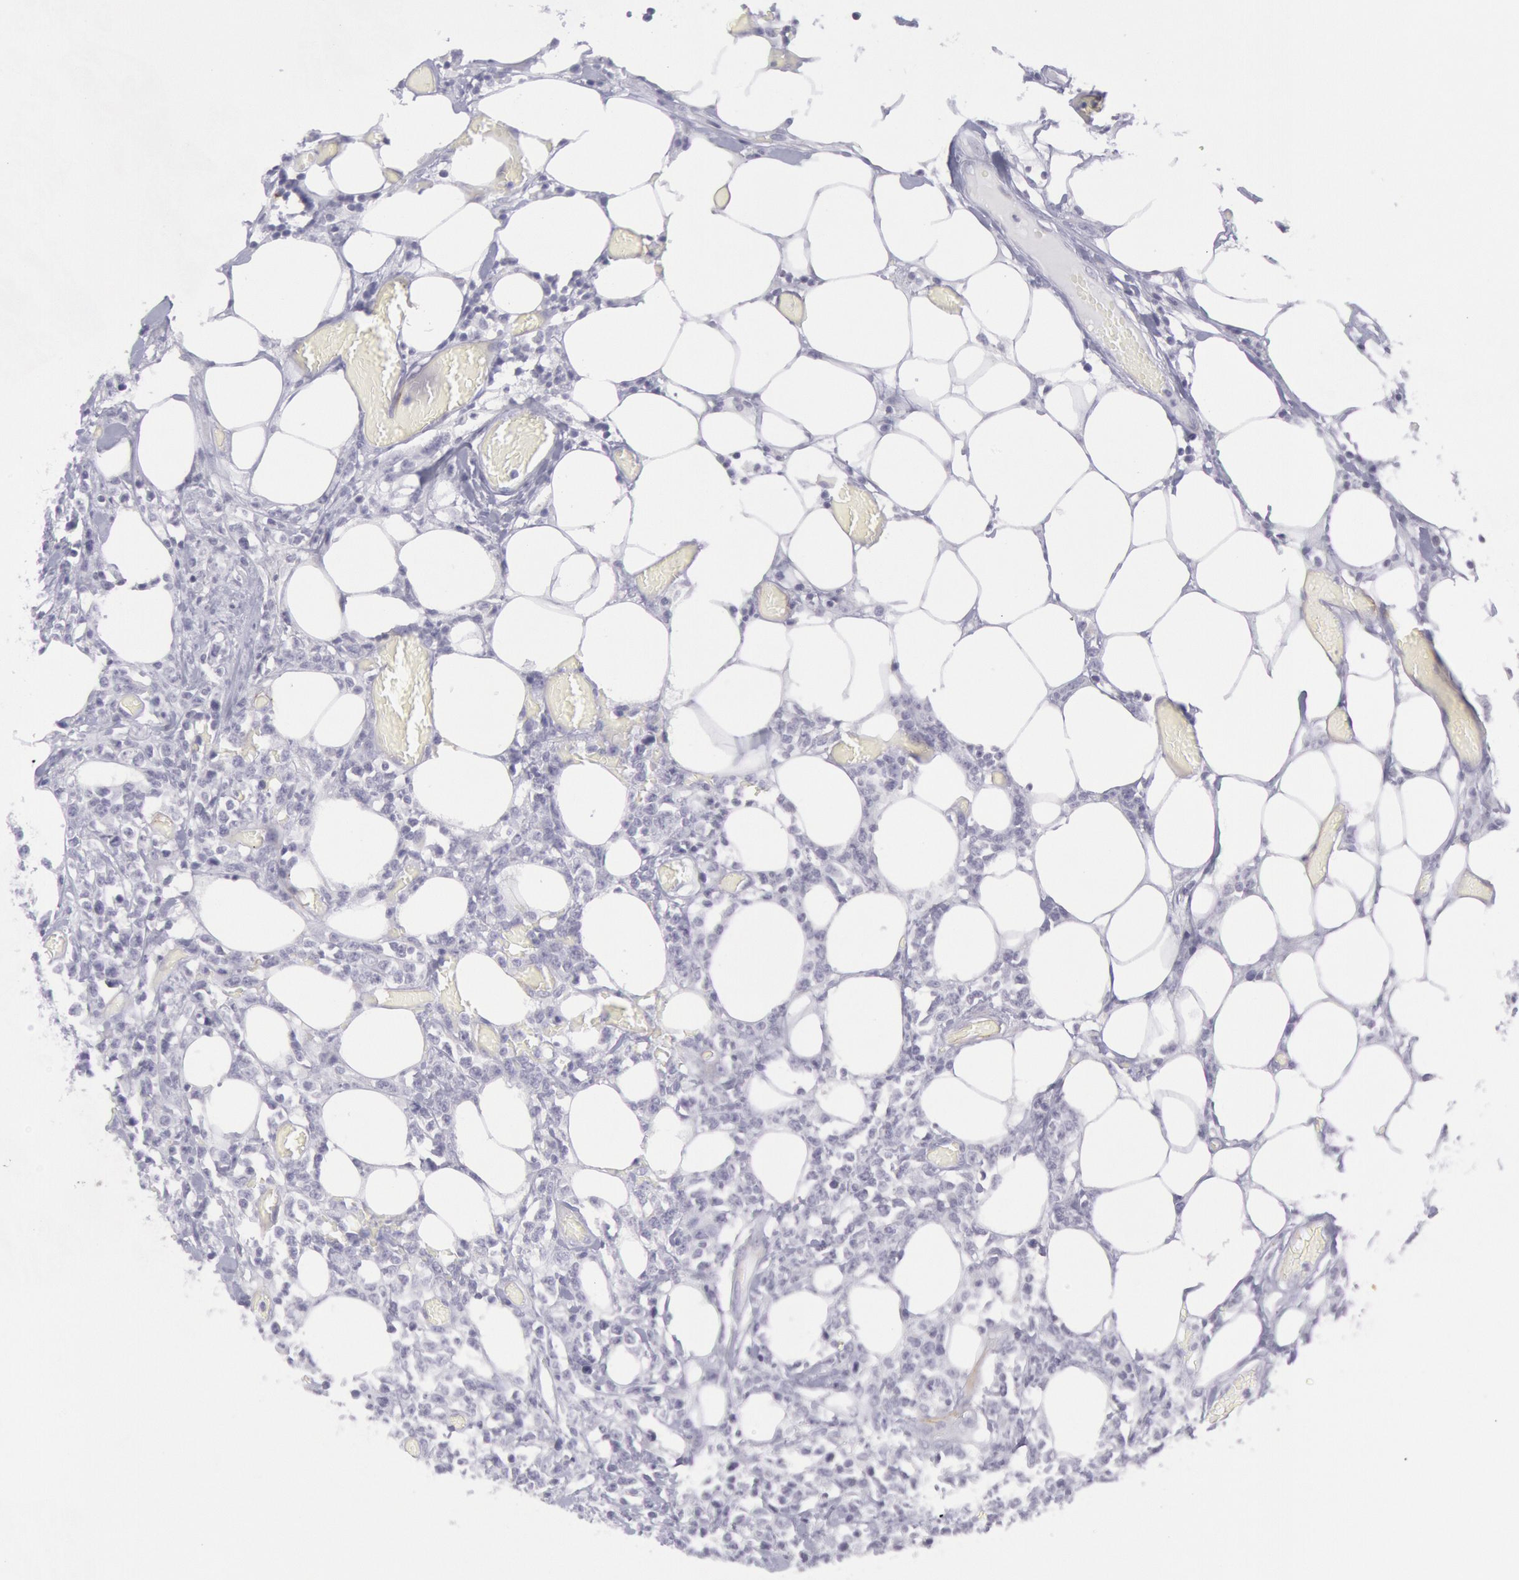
{"staining": {"intensity": "negative", "quantity": "none", "location": "none"}, "tissue": "lymphoma", "cell_type": "Tumor cells", "image_type": "cancer", "snomed": [{"axis": "morphology", "description": "Malignant lymphoma, non-Hodgkin's type, High grade"}, {"axis": "topography", "description": "Colon"}], "caption": "An immunohistochemistry micrograph of lymphoma is shown. There is no staining in tumor cells of lymphoma.", "gene": "CDH13", "patient": {"sex": "male", "age": 82}}